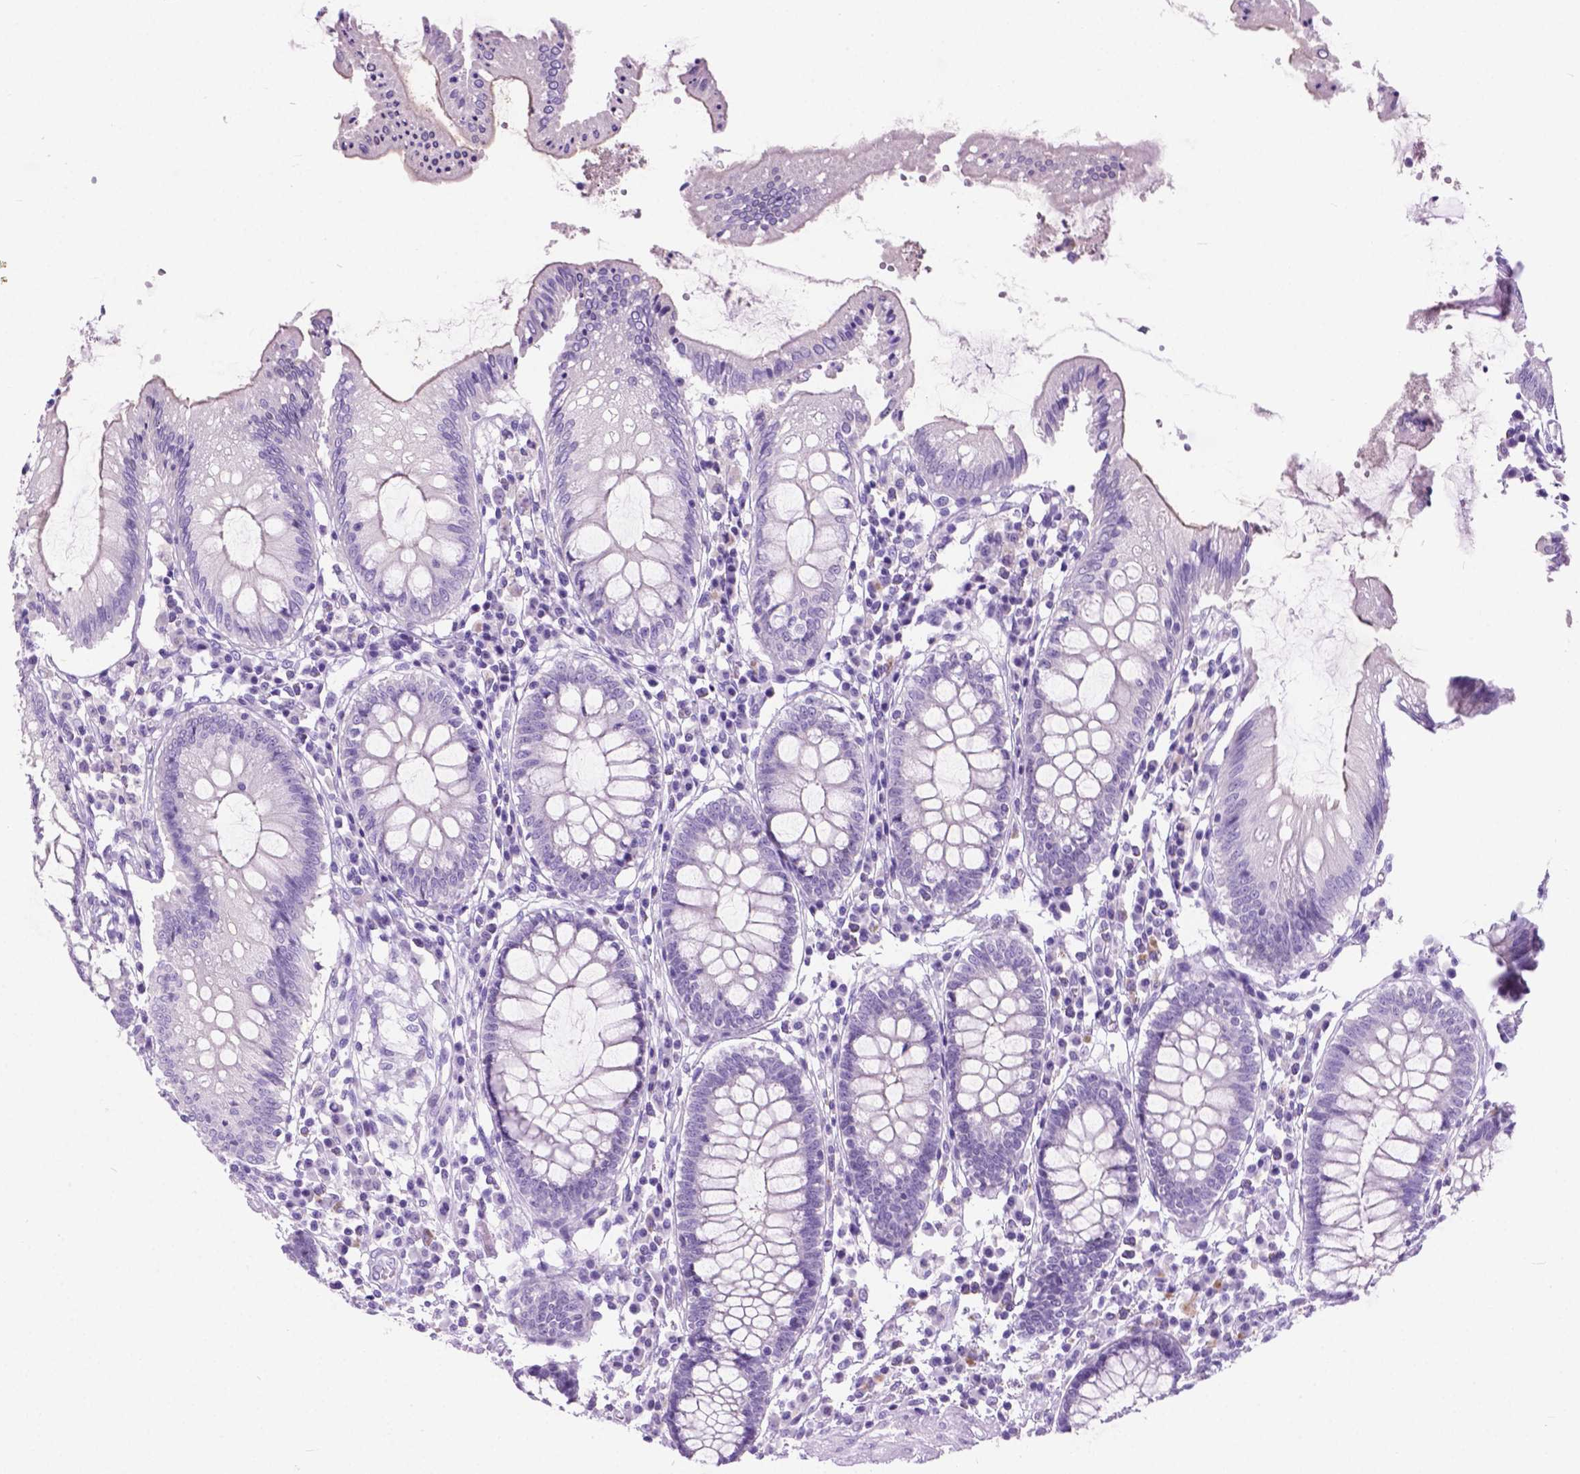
{"staining": {"intensity": "negative", "quantity": "none", "location": "none"}, "tissue": "colon", "cell_type": "Endothelial cells", "image_type": "normal", "snomed": [{"axis": "morphology", "description": "Normal tissue, NOS"}, {"axis": "morphology", "description": "Adenocarcinoma, NOS"}, {"axis": "topography", "description": "Colon"}], "caption": "There is no significant staining in endothelial cells of colon. (DAB (3,3'-diaminobenzidine) IHC visualized using brightfield microscopy, high magnification).", "gene": "ARMS2", "patient": {"sex": "male", "age": 83}}